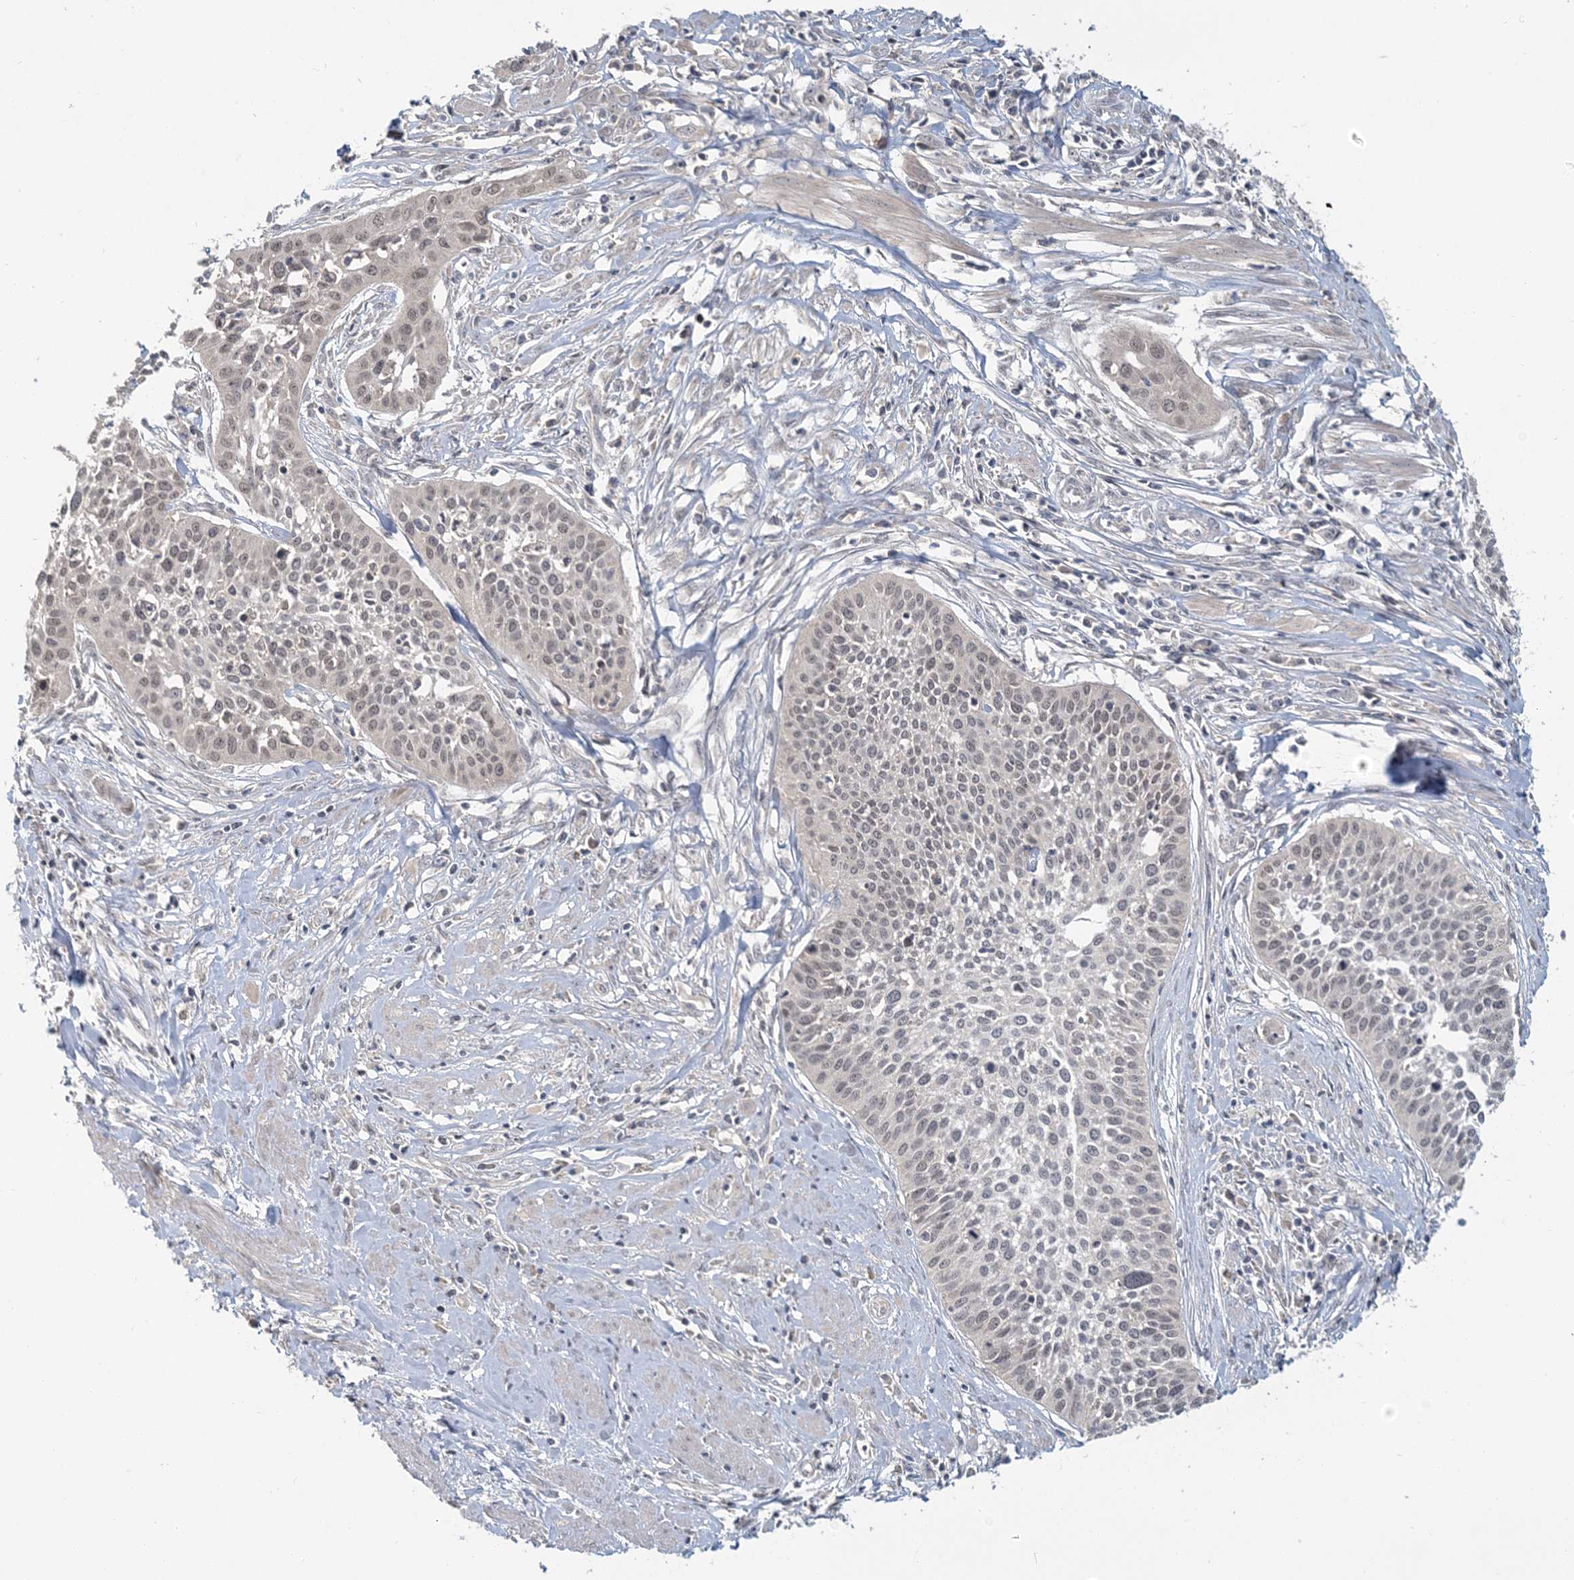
{"staining": {"intensity": "weak", "quantity": ">75%", "location": "nuclear"}, "tissue": "cervical cancer", "cell_type": "Tumor cells", "image_type": "cancer", "snomed": [{"axis": "morphology", "description": "Squamous cell carcinoma, NOS"}, {"axis": "topography", "description": "Cervix"}], "caption": "Immunohistochemical staining of squamous cell carcinoma (cervical) demonstrates weak nuclear protein staining in about >75% of tumor cells. Nuclei are stained in blue.", "gene": "RNF25", "patient": {"sex": "female", "age": 34}}